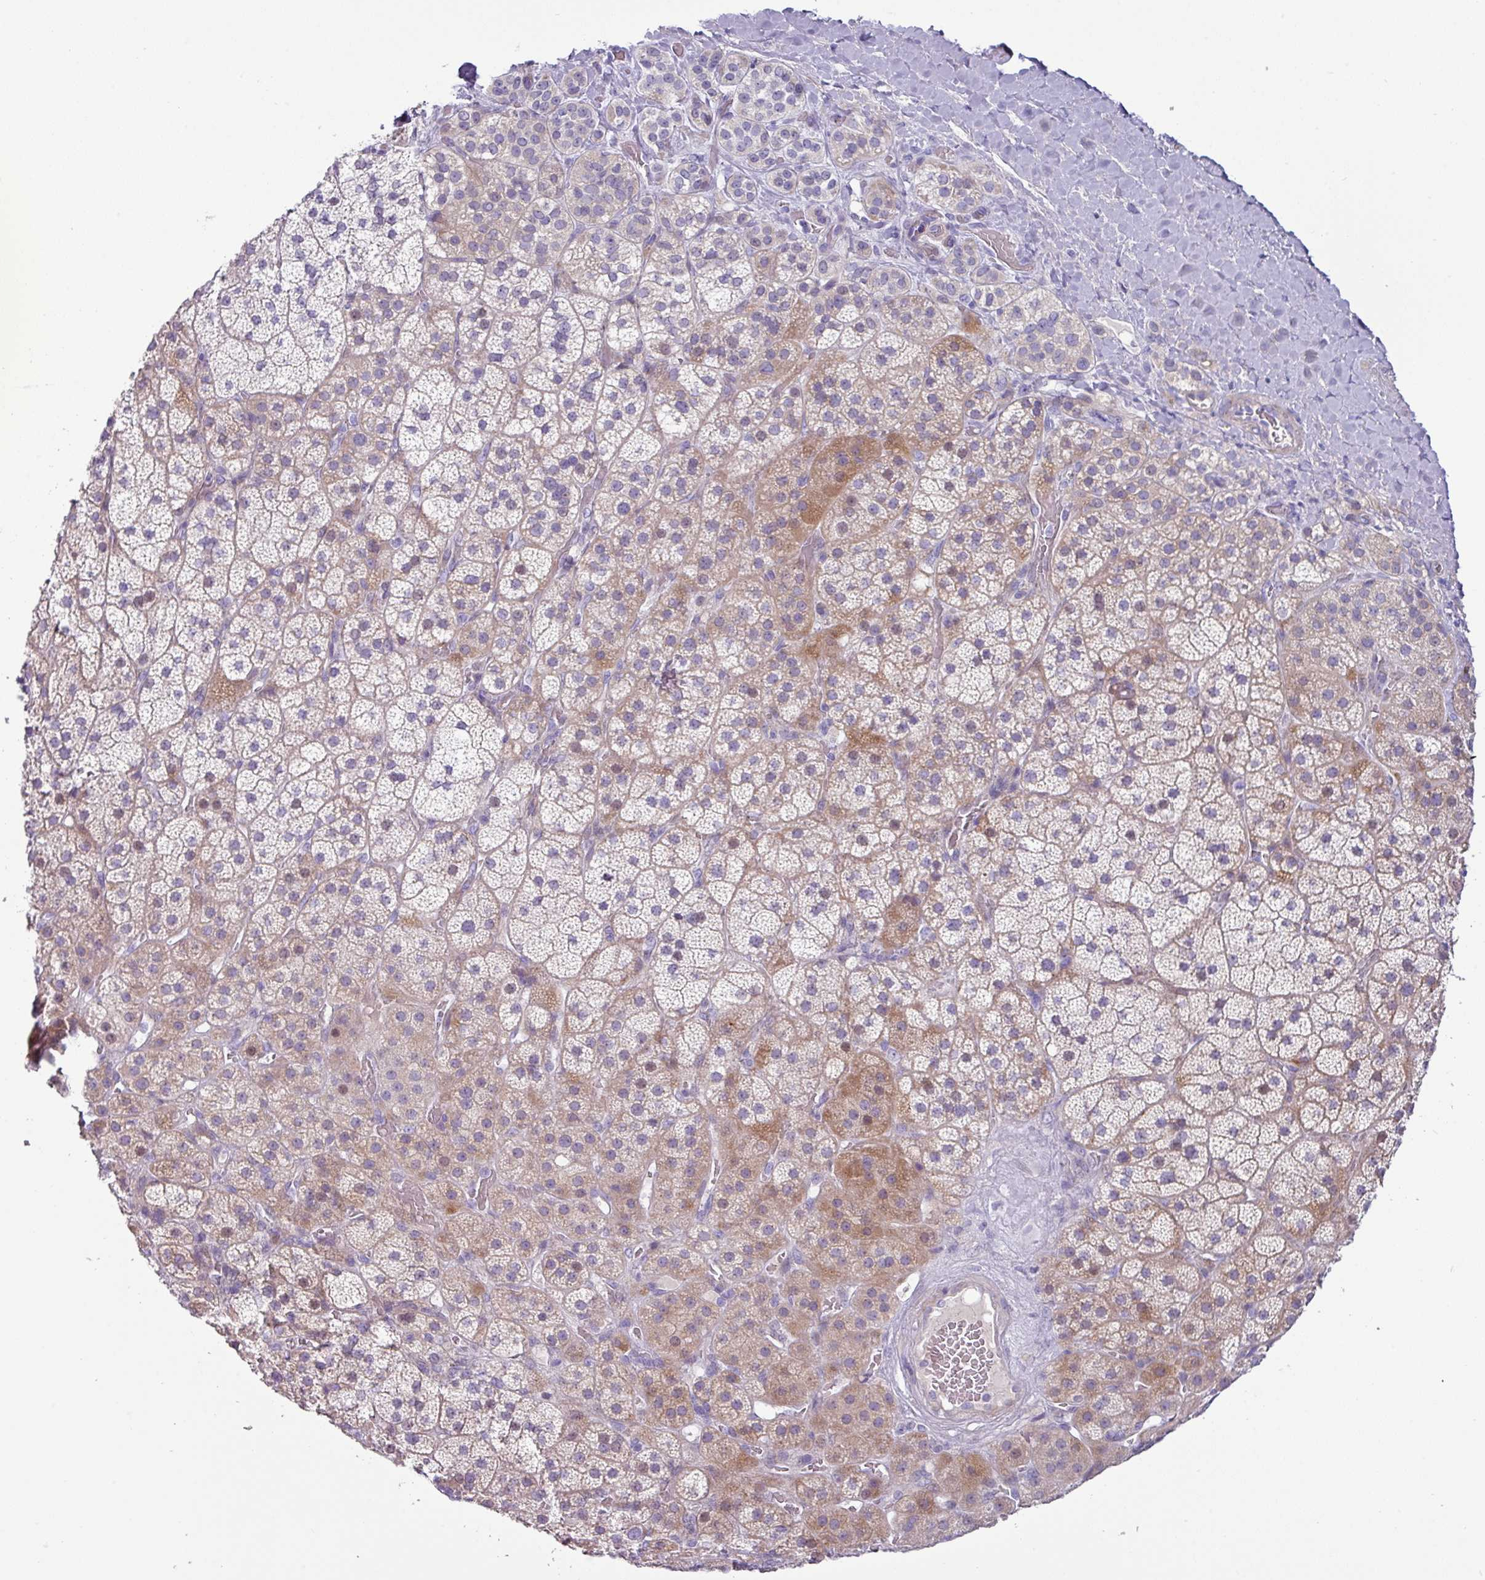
{"staining": {"intensity": "moderate", "quantity": "<25%", "location": "cytoplasmic/membranous,nuclear"}, "tissue": "adrenal gland", "cell_type": "Glandular cells", "image_type": "normal", "snomed": [{"axis": "morphology", "description": "Normal tissue, NOS"}, {"axis": "topography", "description": "Adrenal gland"}], "caption": "Adrenal gland stained with DAB immunohistochemistry shows low levels of moderate cytoplasmic/membranous,nuclear expression in about <25% of glandular cells. The protein of interest is stained brown, and the nuclei are stained in blue (DAB (3,3'-diaminobenzidine) IHC with brightfield microscopy, high magnification).", "gene": "RGS16", "patient": {"sex": "male", "age": 57}}